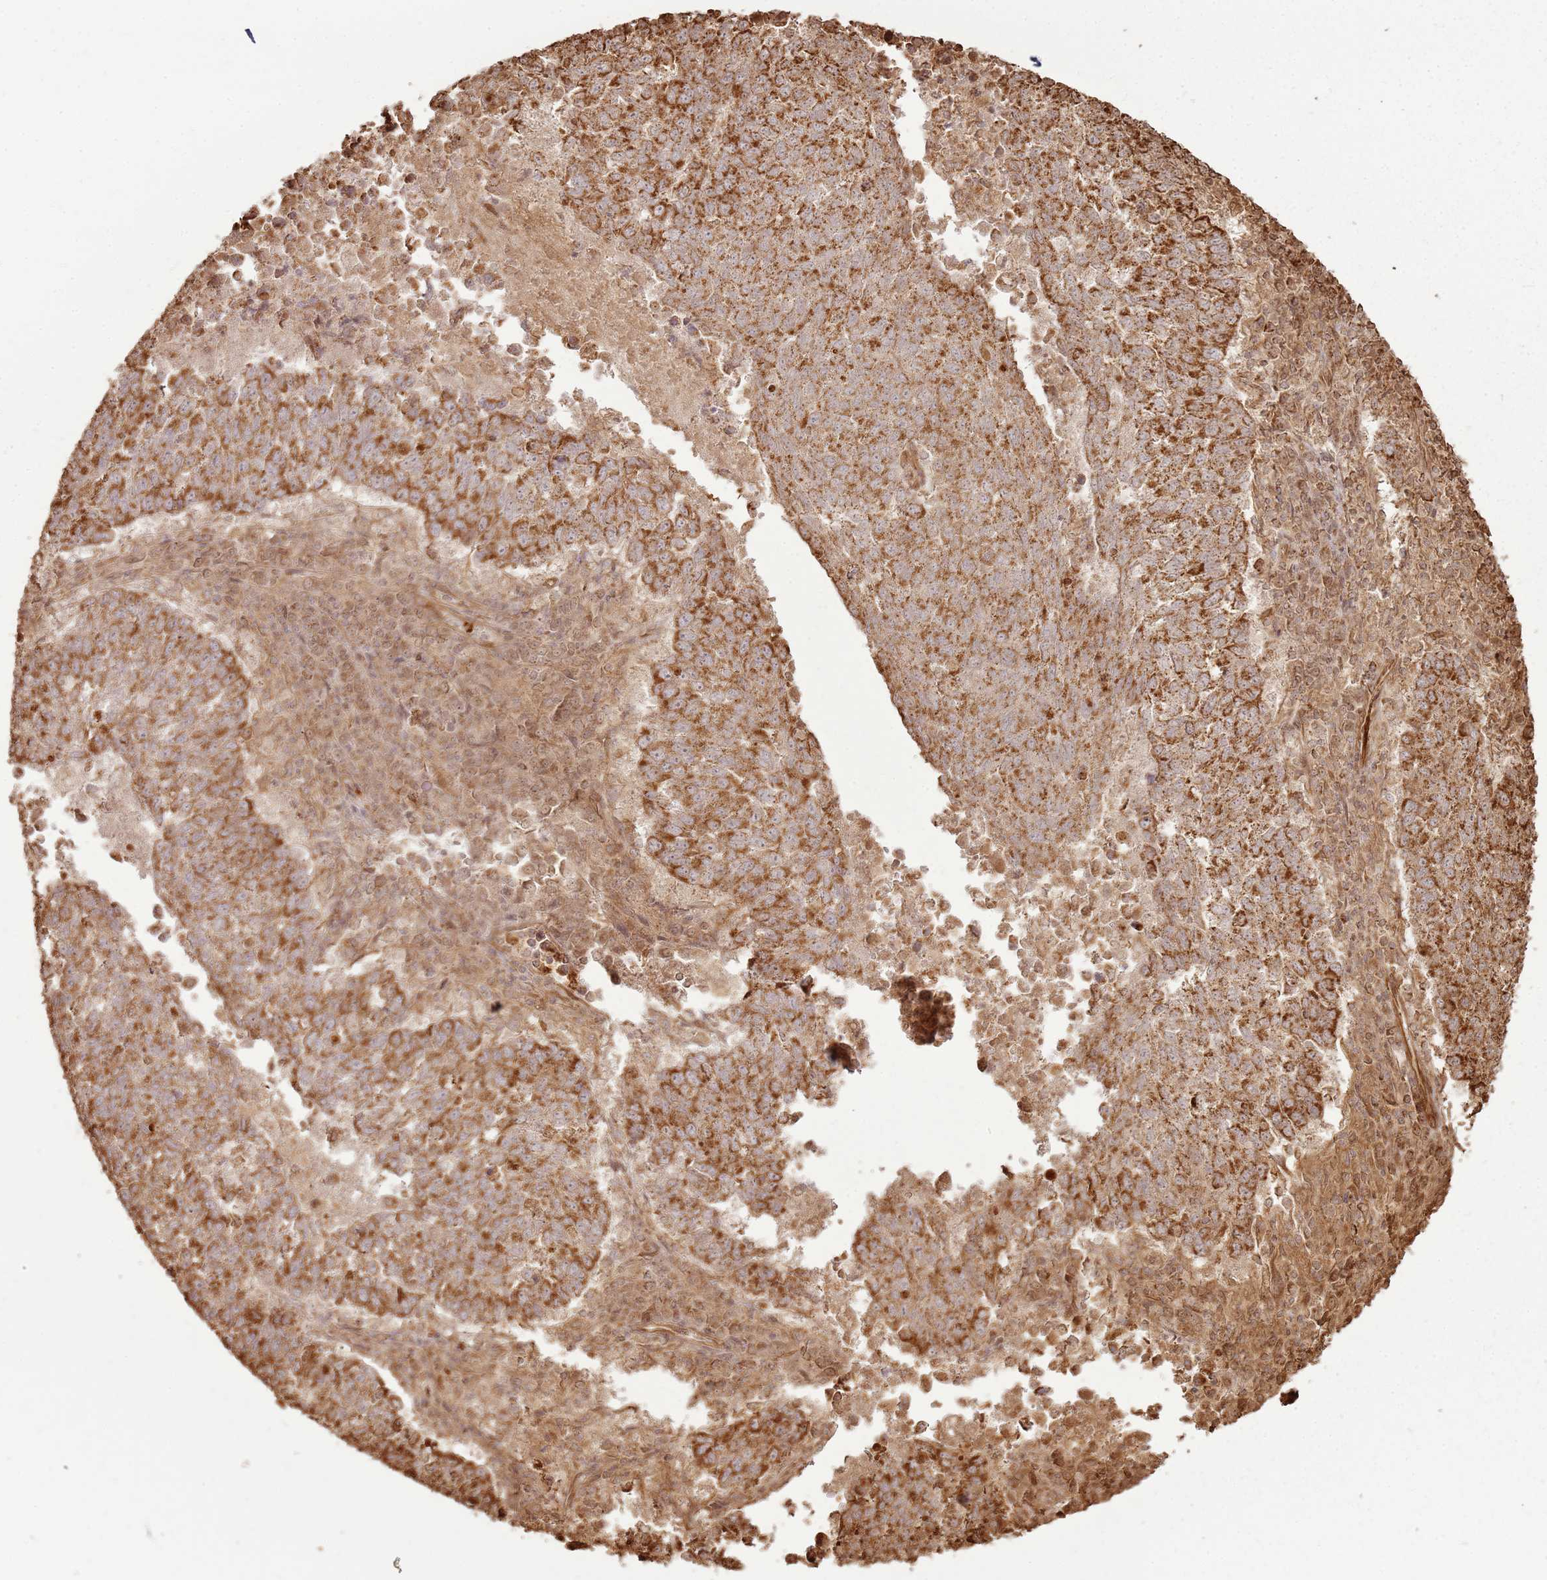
{"staining": {"intensity": "strong", "quantity": ">75%", "location": "cytoplasmic/membranous"}, "tissue": "lung cancer", "cell_type": "Tumor cells", "image_type": "cancer", "snomed": [{"axis": "morphology", "description": "Squamous cell carcinoma, NOS"}, {"axis": "topography", "description": "Lung"}], "caption": "About >75% of tumor cells in human lung squamous cell carcinoma demonstrate strong cytoplasmic/membranous protein expression as visualized by brown immunohistochemical staining.", "gene": "DDX59", "patient": {"sex": "male", "age": 73}}